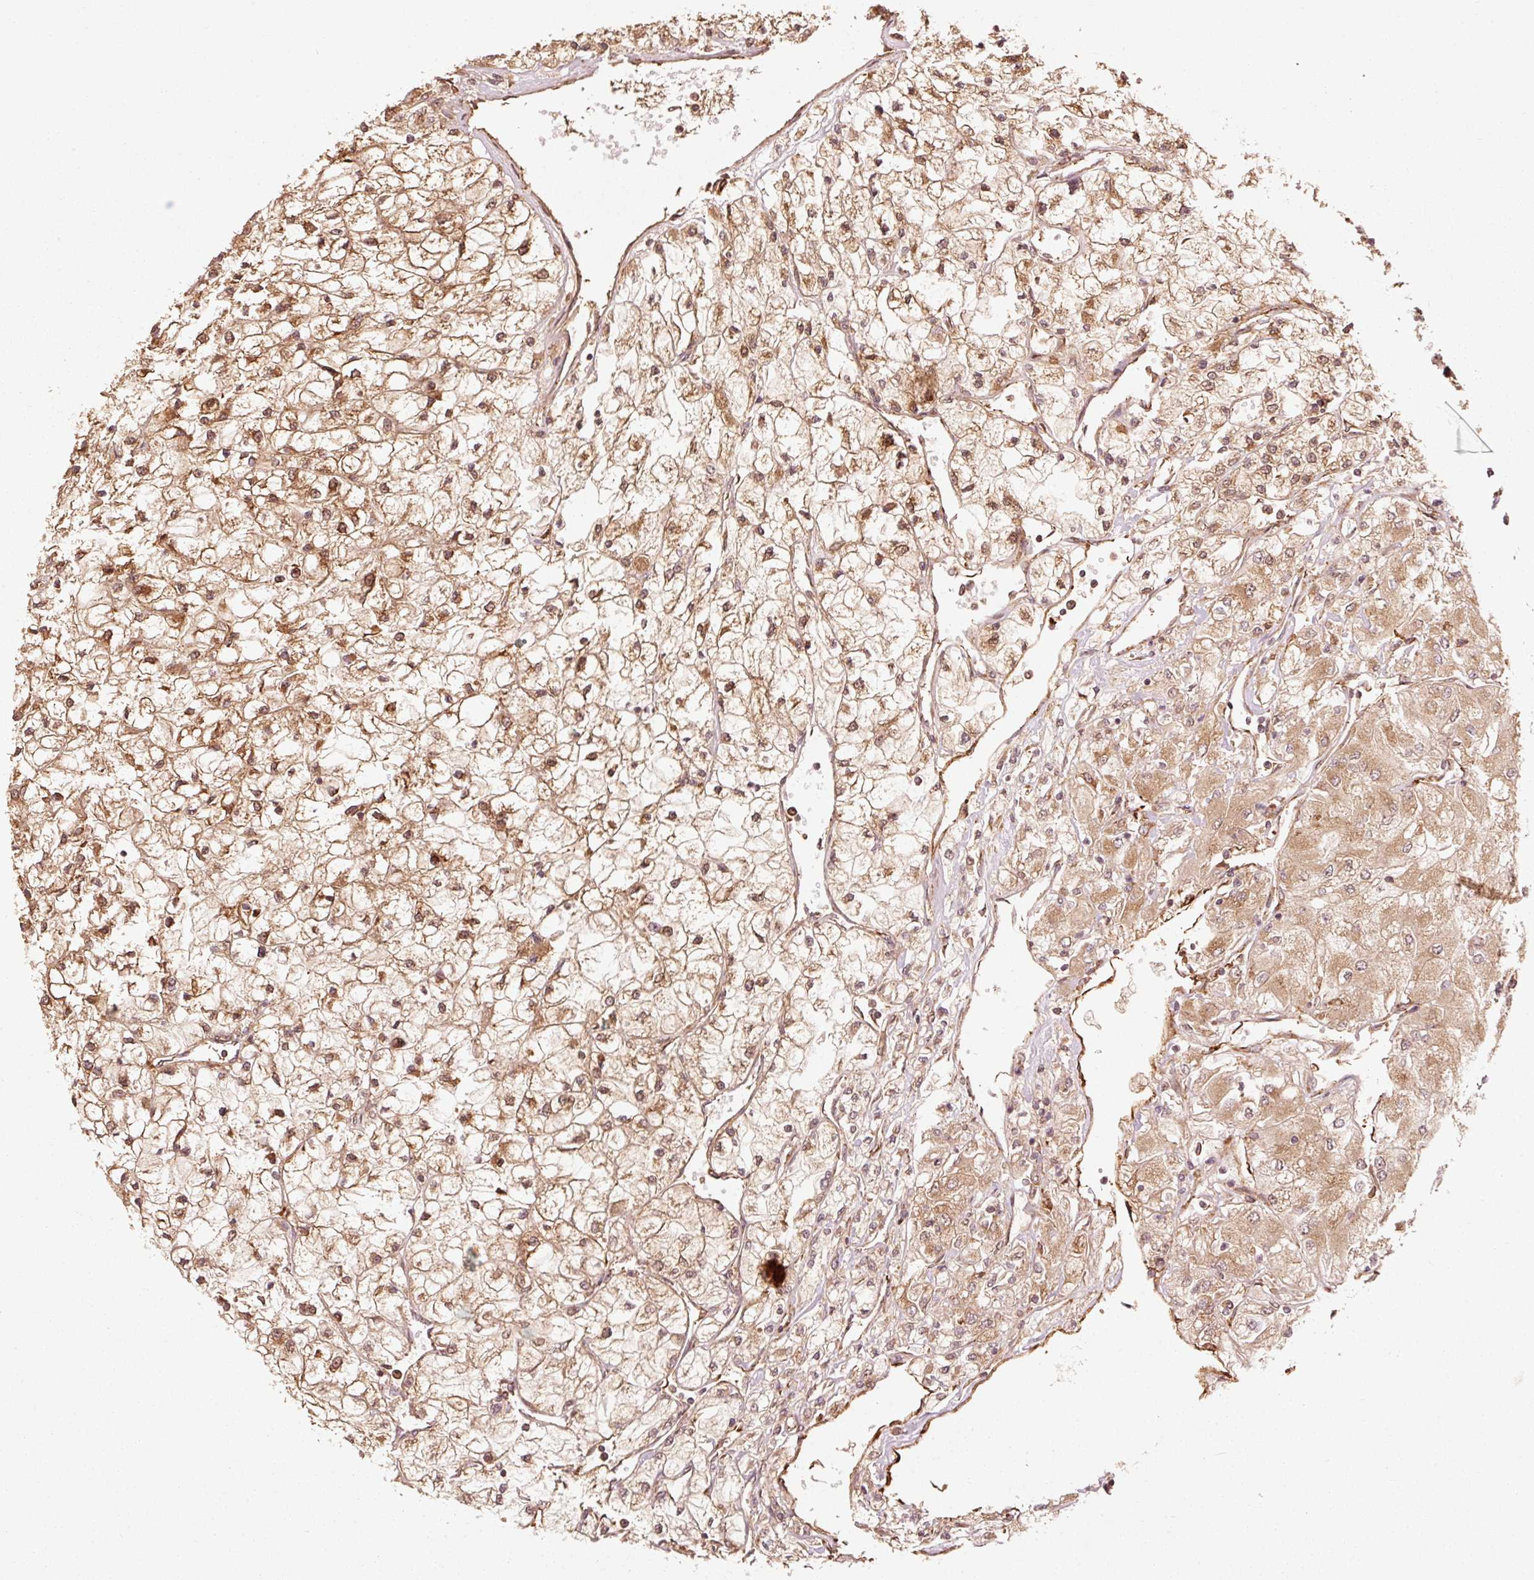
{"staining": {"intensity": "moderate", "quantity": ">75%", "location": "cytoplasmic/membranous"}, "tissue": "renal cancer", "cell_type": "Tumor cells", "image_type": "cancer", "snomed": [{"axis": "morphology", "description": "Adenocarcinoma, NOS"}, {"axis": "topography", "description": "Kidney"}], "caption": "Immunohistochemical staining of renal cancer demonstrates medium levels of moderate cytoplasmic/membranous staining in approximately >75% of tumor cells. The protein is stained brown, and the nuclei are stained in blue (DAB IHC with brightfield microscopy, high magnification).", "gene": "MRPL16", "patient": {"sex": "male", "age": 80}}